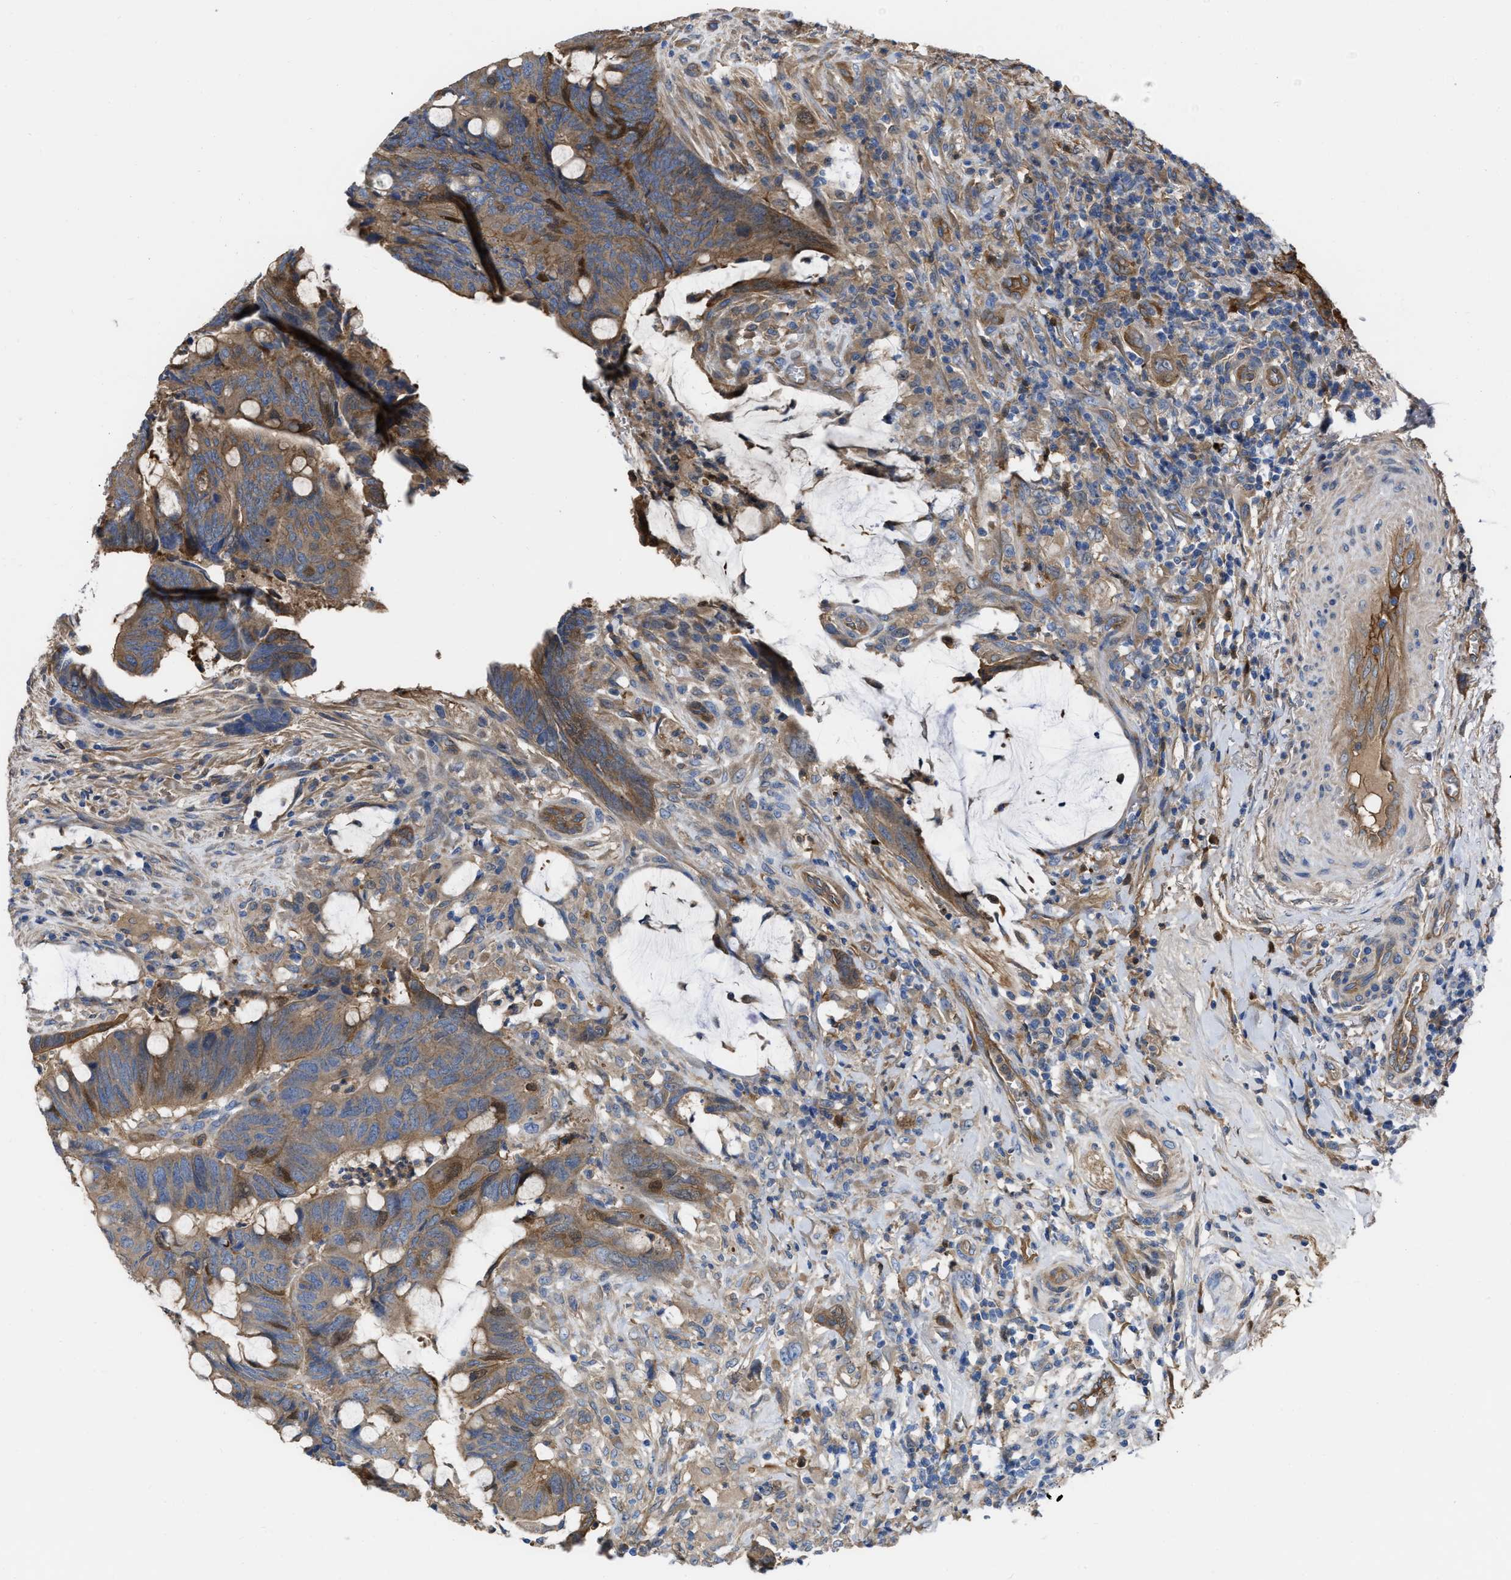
{"staining": {"intensity": "moderate", "quantity": ">75%", "location": "cytoplasmic/membranous"}, "tissue": "colorectal cancer", "cell_type": "Tumor cells", "image_type": "cancer", "snomed": [{"axis": "morphology", "description": "Normal tissue, NOS"}, {"axis": "morphology", "description": "Adenocarcinoma, NOS"}, {"axis": "topography", "description": "Rectum"}, {"axis": "topography", "description": "Peripheral nerve tissue"}], "caption": "Protein expression analysis of colorectal adenocarcinoma demonstrates moderate cytoplasmic/membranous expression in about >75% of tumor cells.", "gene": "TRIOBP", "patient": {"sex": "male", "age": 92}}